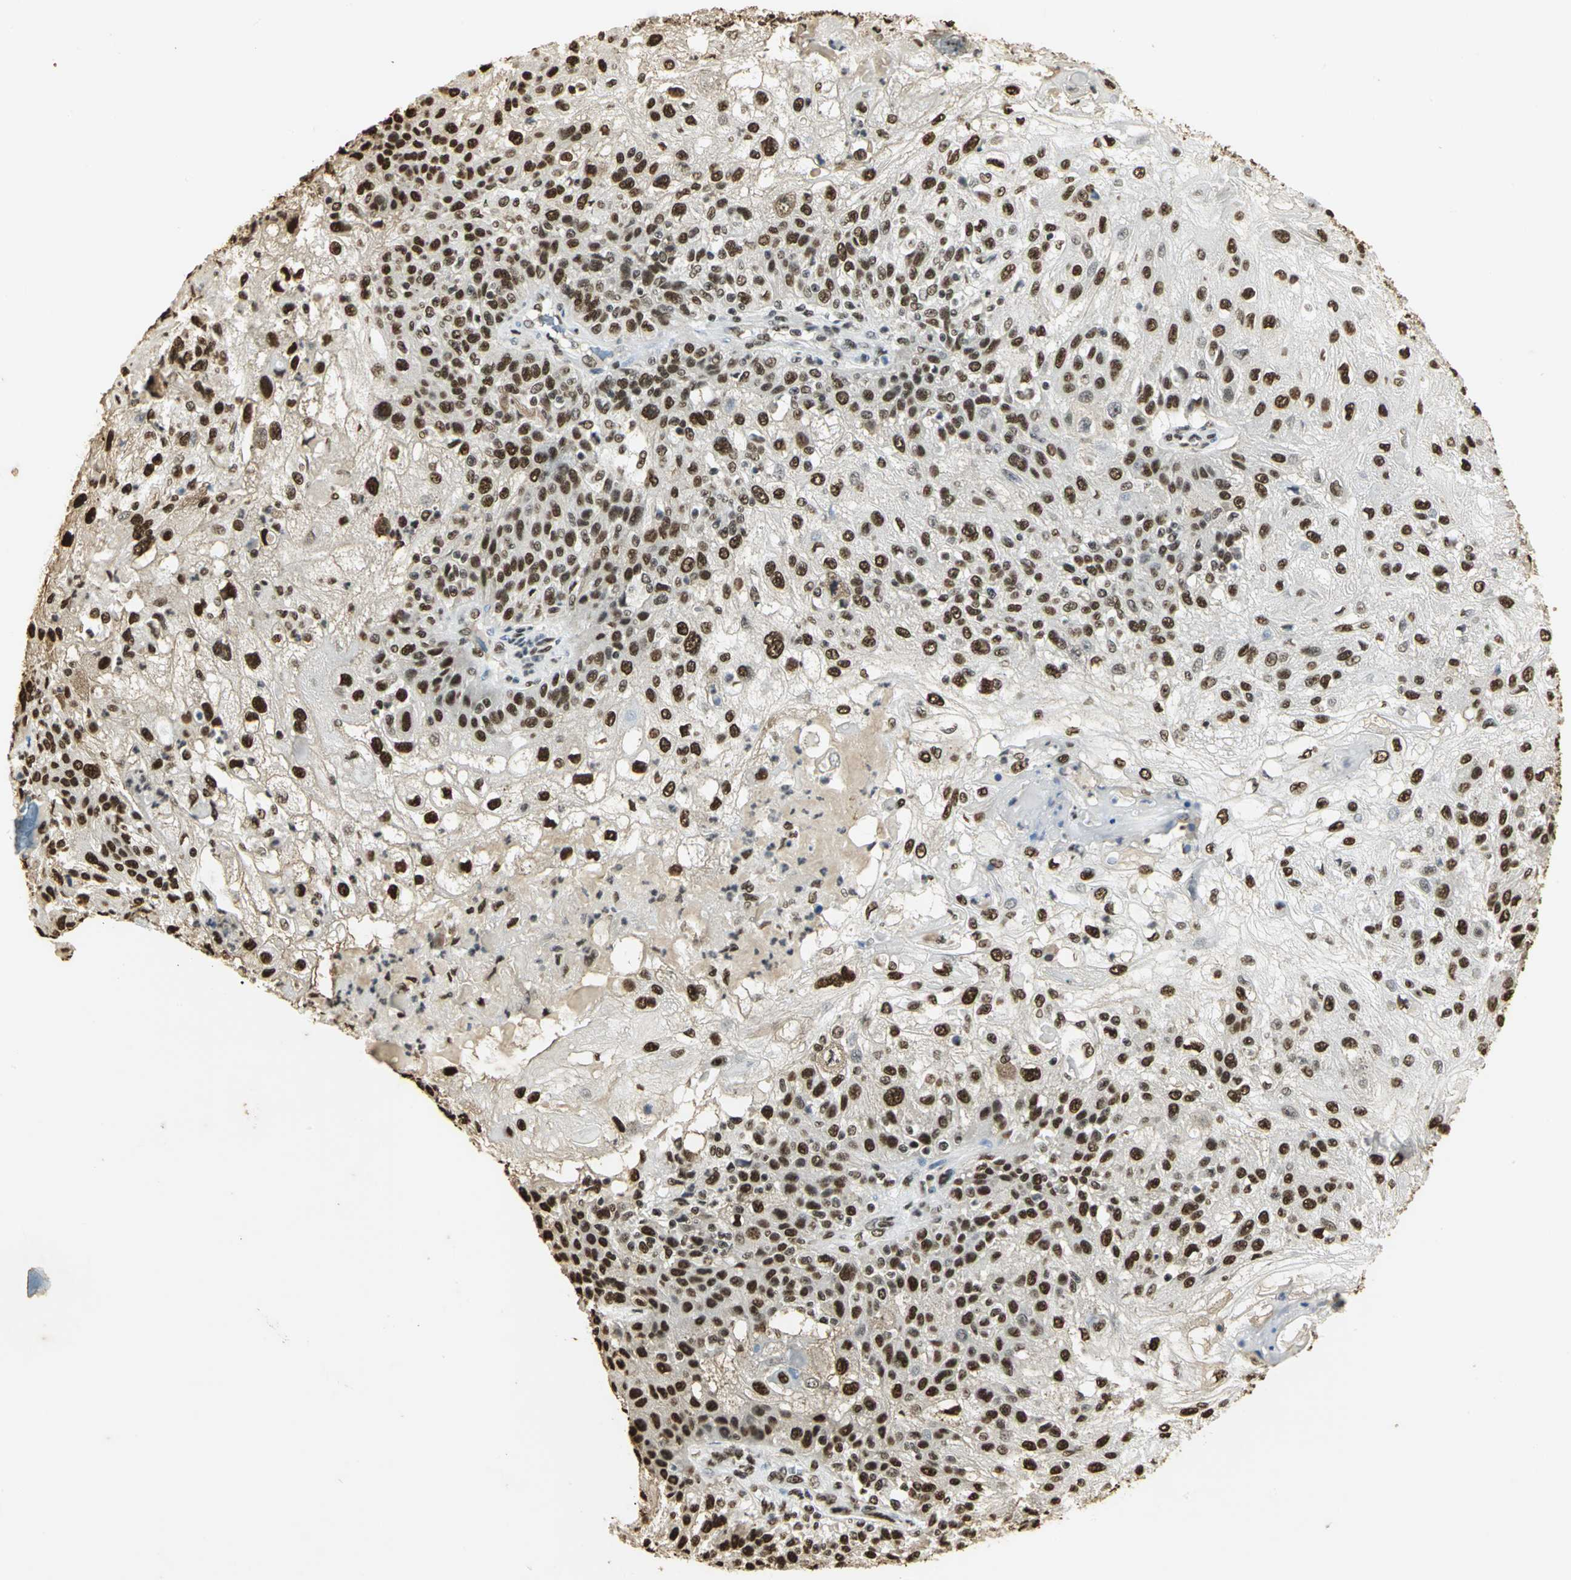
{"staining": {"intensity": "strong", "quantity": ">75%", "location": "nuclear"}, "tissue": "skin cancer", "cell_type": "Tumor cells", "image_type": "cancer", "snomed": [{"axis": "morphology", "description": "Normal tissue, NOS"}, {"axis": "morphology", "description": "Squamous cell carcinoma, NOS"}, {"axis": "topography", "description": "Skin"}], "caption": "Skin cancer was stained to show a protein in brown. There is high levels of strong nuclear positivity in about >75% of tumor cells.", "gene": "SET", "patient": {"sex": "female", "age": 83}}